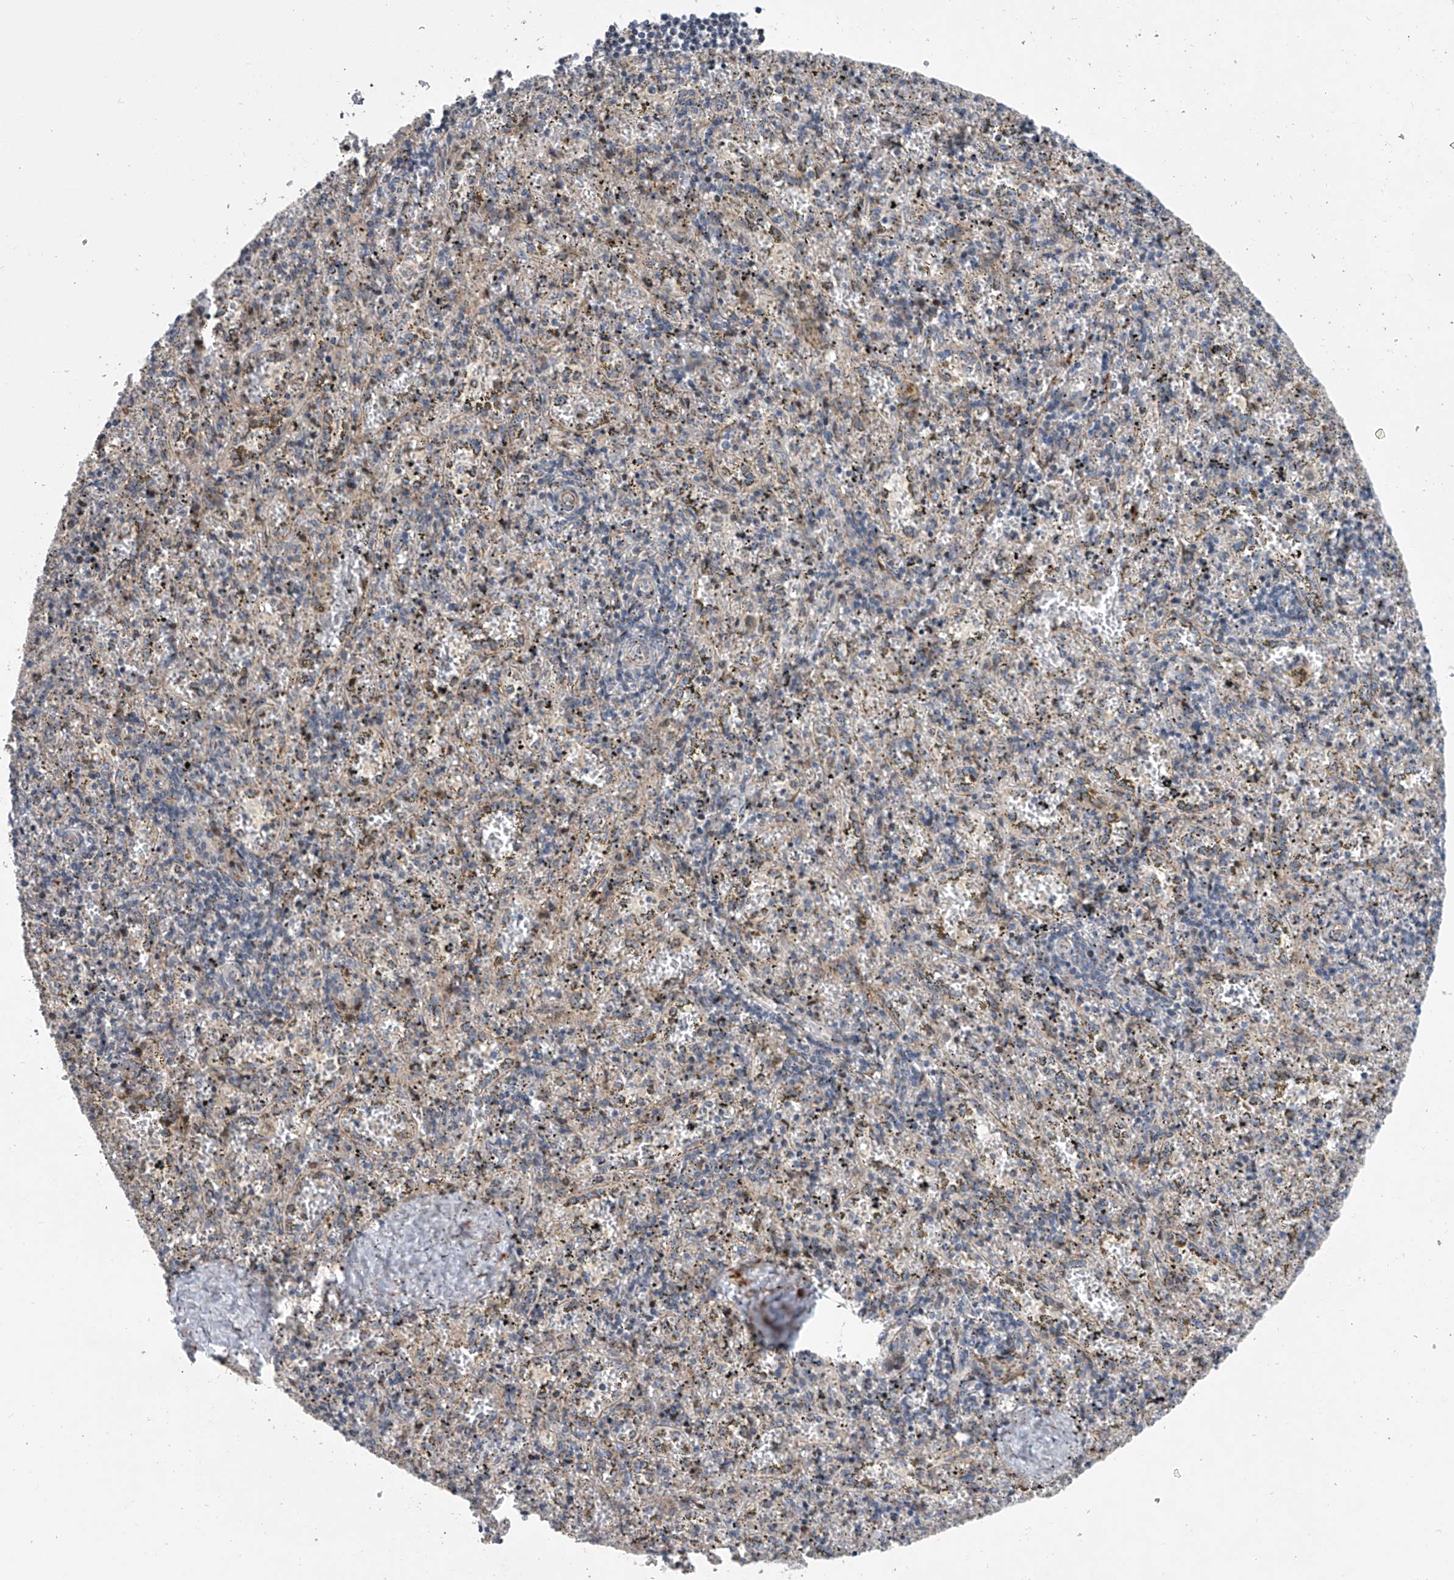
{"staining": {"intensity": "negative", "quantity": "none", "location": "none"}, "tissue": "spleen", "cell_type": "Cells in red pulp", "image_type": "normal", "snomed": [{"axis": "morphology", "description": "Normal tissue, NOS"}, {"axis": "topography", "description": "Spleen"}], "caption": "There is no significant expression in cells in red pulp of spleen. (DAB (3,3'-diaminobenzidine) immunohistochemistry (IHC) visualized using brightfield microscopy, high magnification).", "gene": "DLGAP2", "patient": {"sex": "male", "age": 11}}